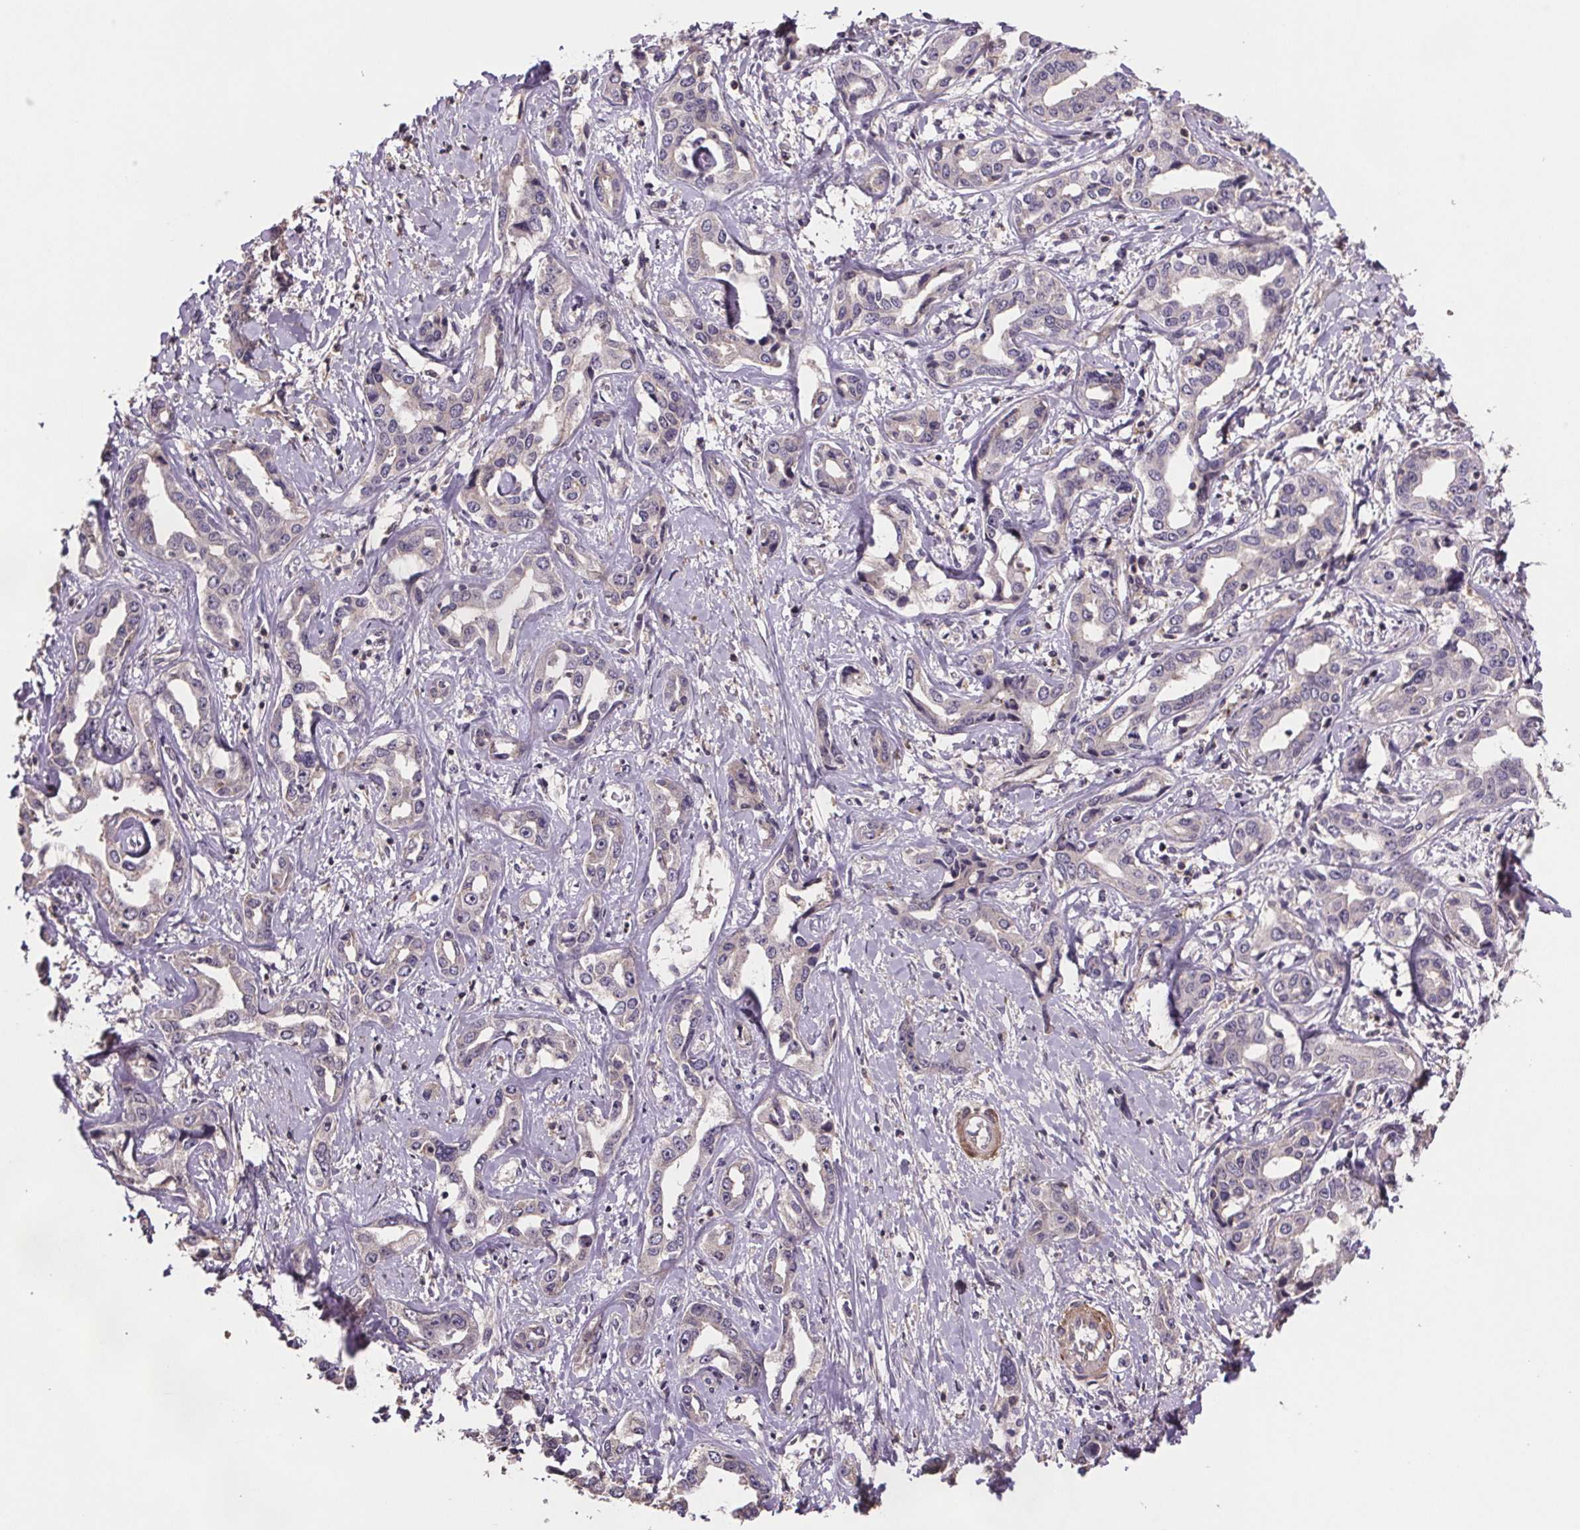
{"staining": {"intensity": "negative", "quantity": "none", "location": "none"}, "tissue": "liver cancer", "cell_type": "Tumor cells", "image_type": "cancer", "snomed": [{"axis": "morphology", "description": "Cholangiocarcinoma"}, {"axis": "topography", "description": "Liver"}], "caption": "IHC of human cholangiocarcinoma (liver) displays no expression in tumor cells. (Stains: DAB IHC with hematoxylin counter stain, Microscopy: brightfield microscopy at high magnification).", "gene": "CLN3", "patient": {"sex": "male", "age": 59}}